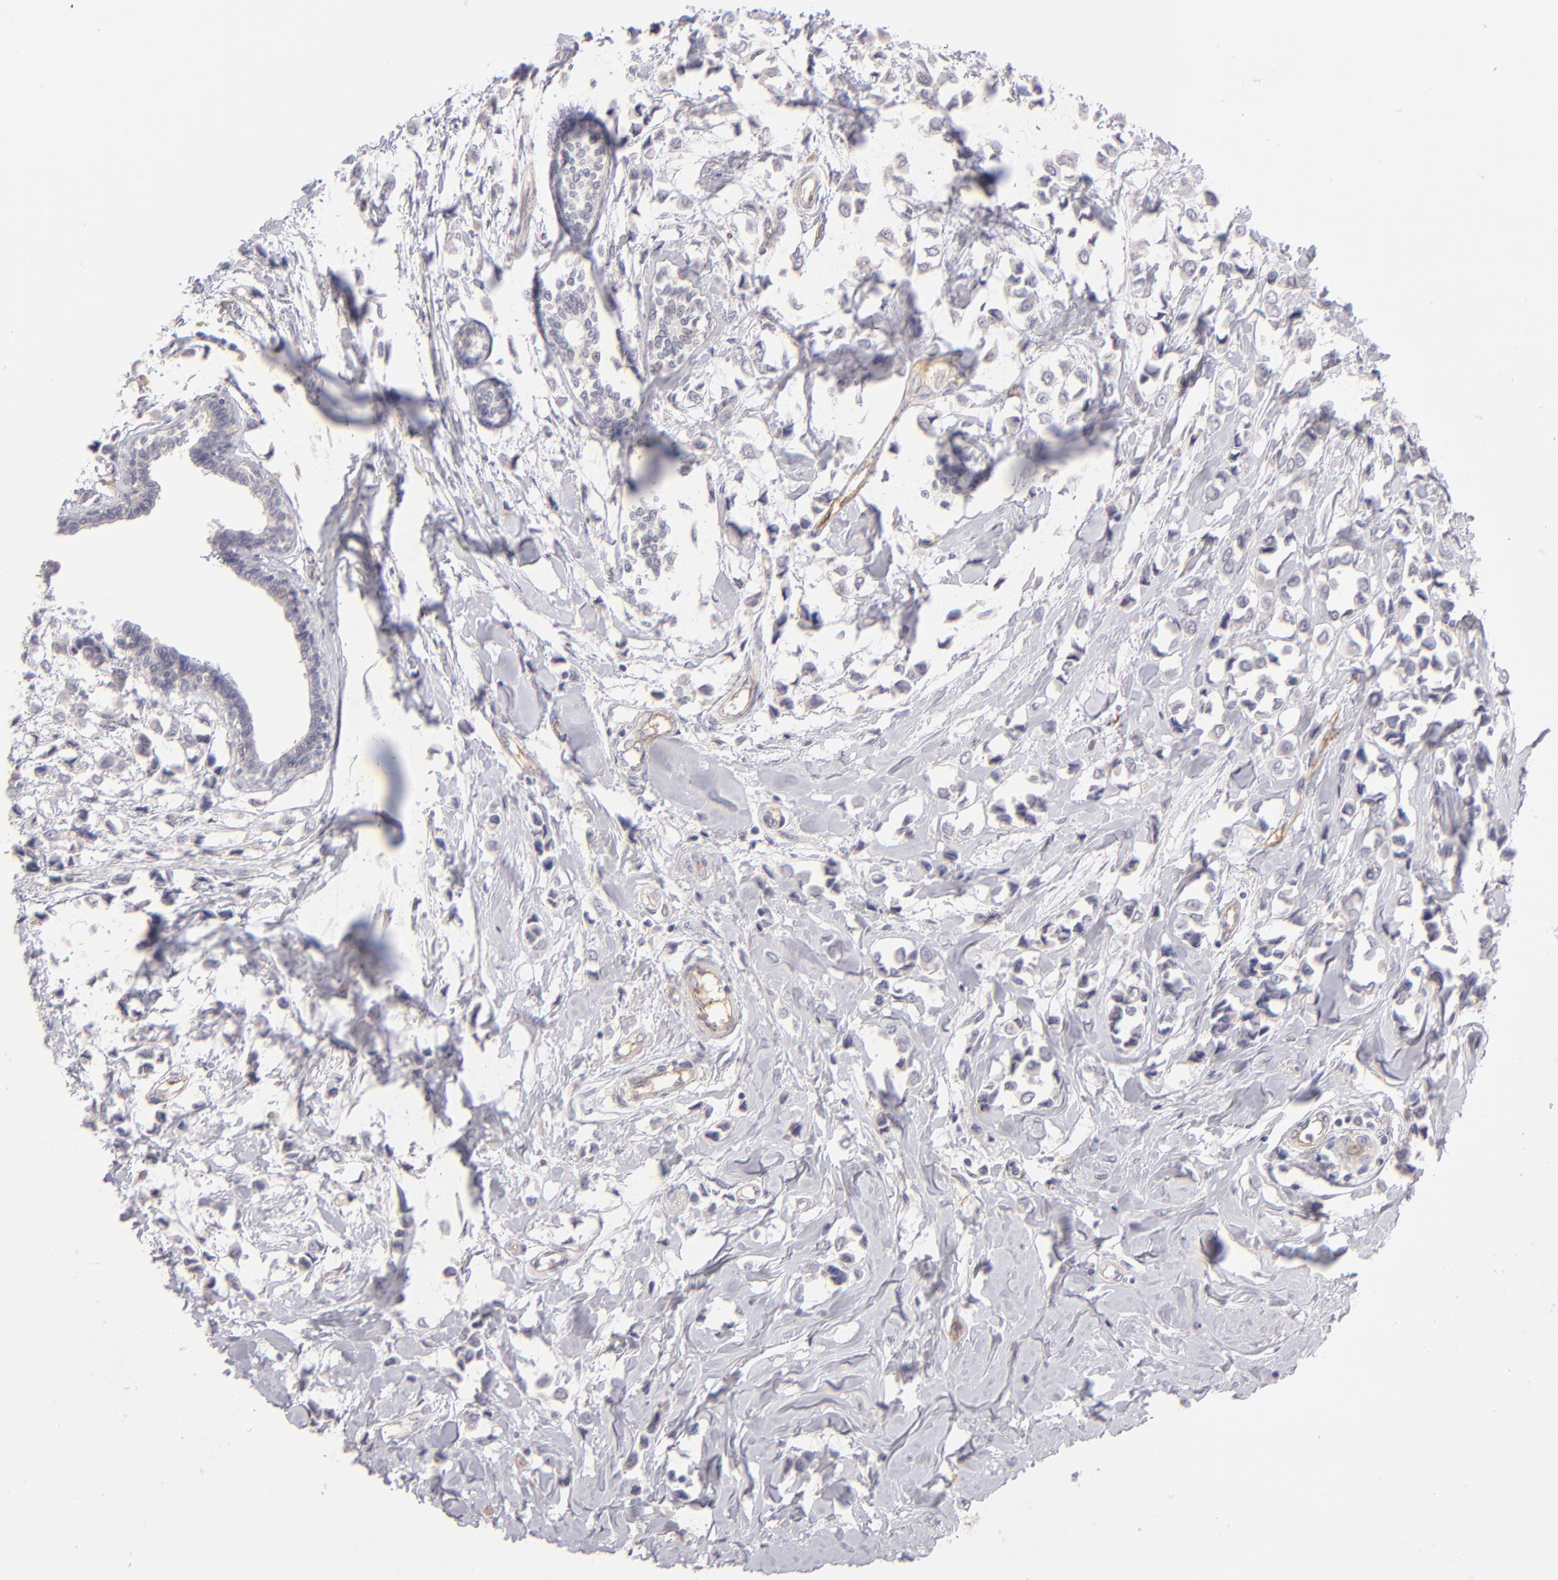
{"staining": {"intensity": "negative", "quantity": "none", "location": "none"}, "tissue": "breast cancer", "cell_type": "Tumor cells", "image_type": "cancer", "snomed": [{"axis": "morphology", "description": "Lobular carcinoma"}, {"axis": "topography", "description": "Breast"}], "caption": "Immunohistochemical staining of breast cancer (lobular carcinoma) demonstrates no significant positivity in tumor cells. Nuclei are stained in blue.", "gene": "THBD", "patient": {"sex": "female", "age": 51}}